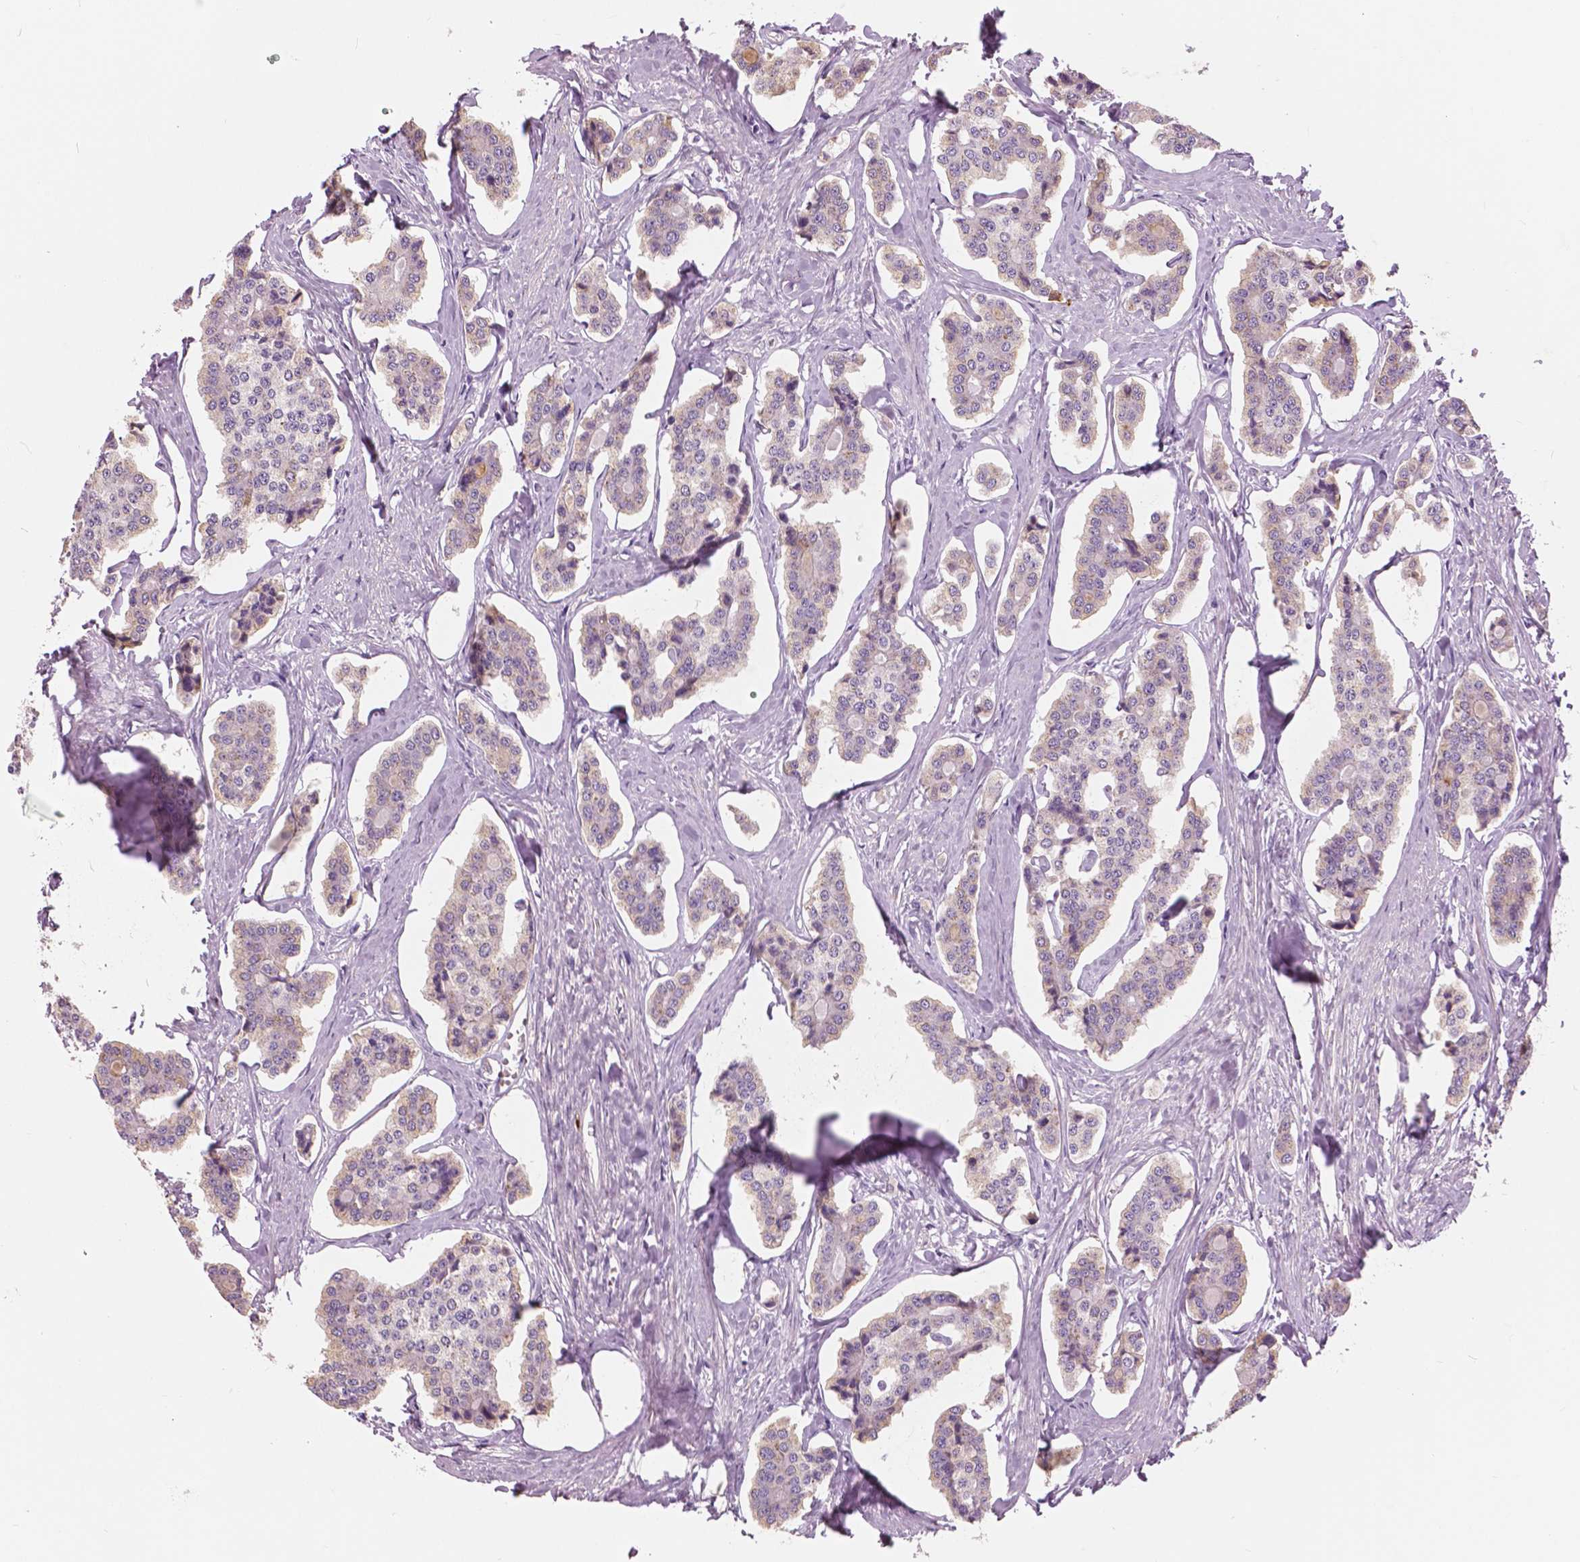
{"staining": {"intensity": "negative", "quantity": "none", "location": "none"}, "tissue": "carcinoid", "cell_type": "Tumor cells", "image_type": "cancer", "snomed": [{"axis": "morphology", "description": "Carcinoid, malignant, NOS"}, {"axis": "topography", "description": "Small intestine"}], "caption": "The immunohistochemistry micrograph has no significant positivity in tumor cells of carcinoid tissue. (DAB immunohistochemistry visualized using brightfield microscopy, high magnification).", "gene": "SERPINI1", "patient": {"sex": "female", "age": 65}}